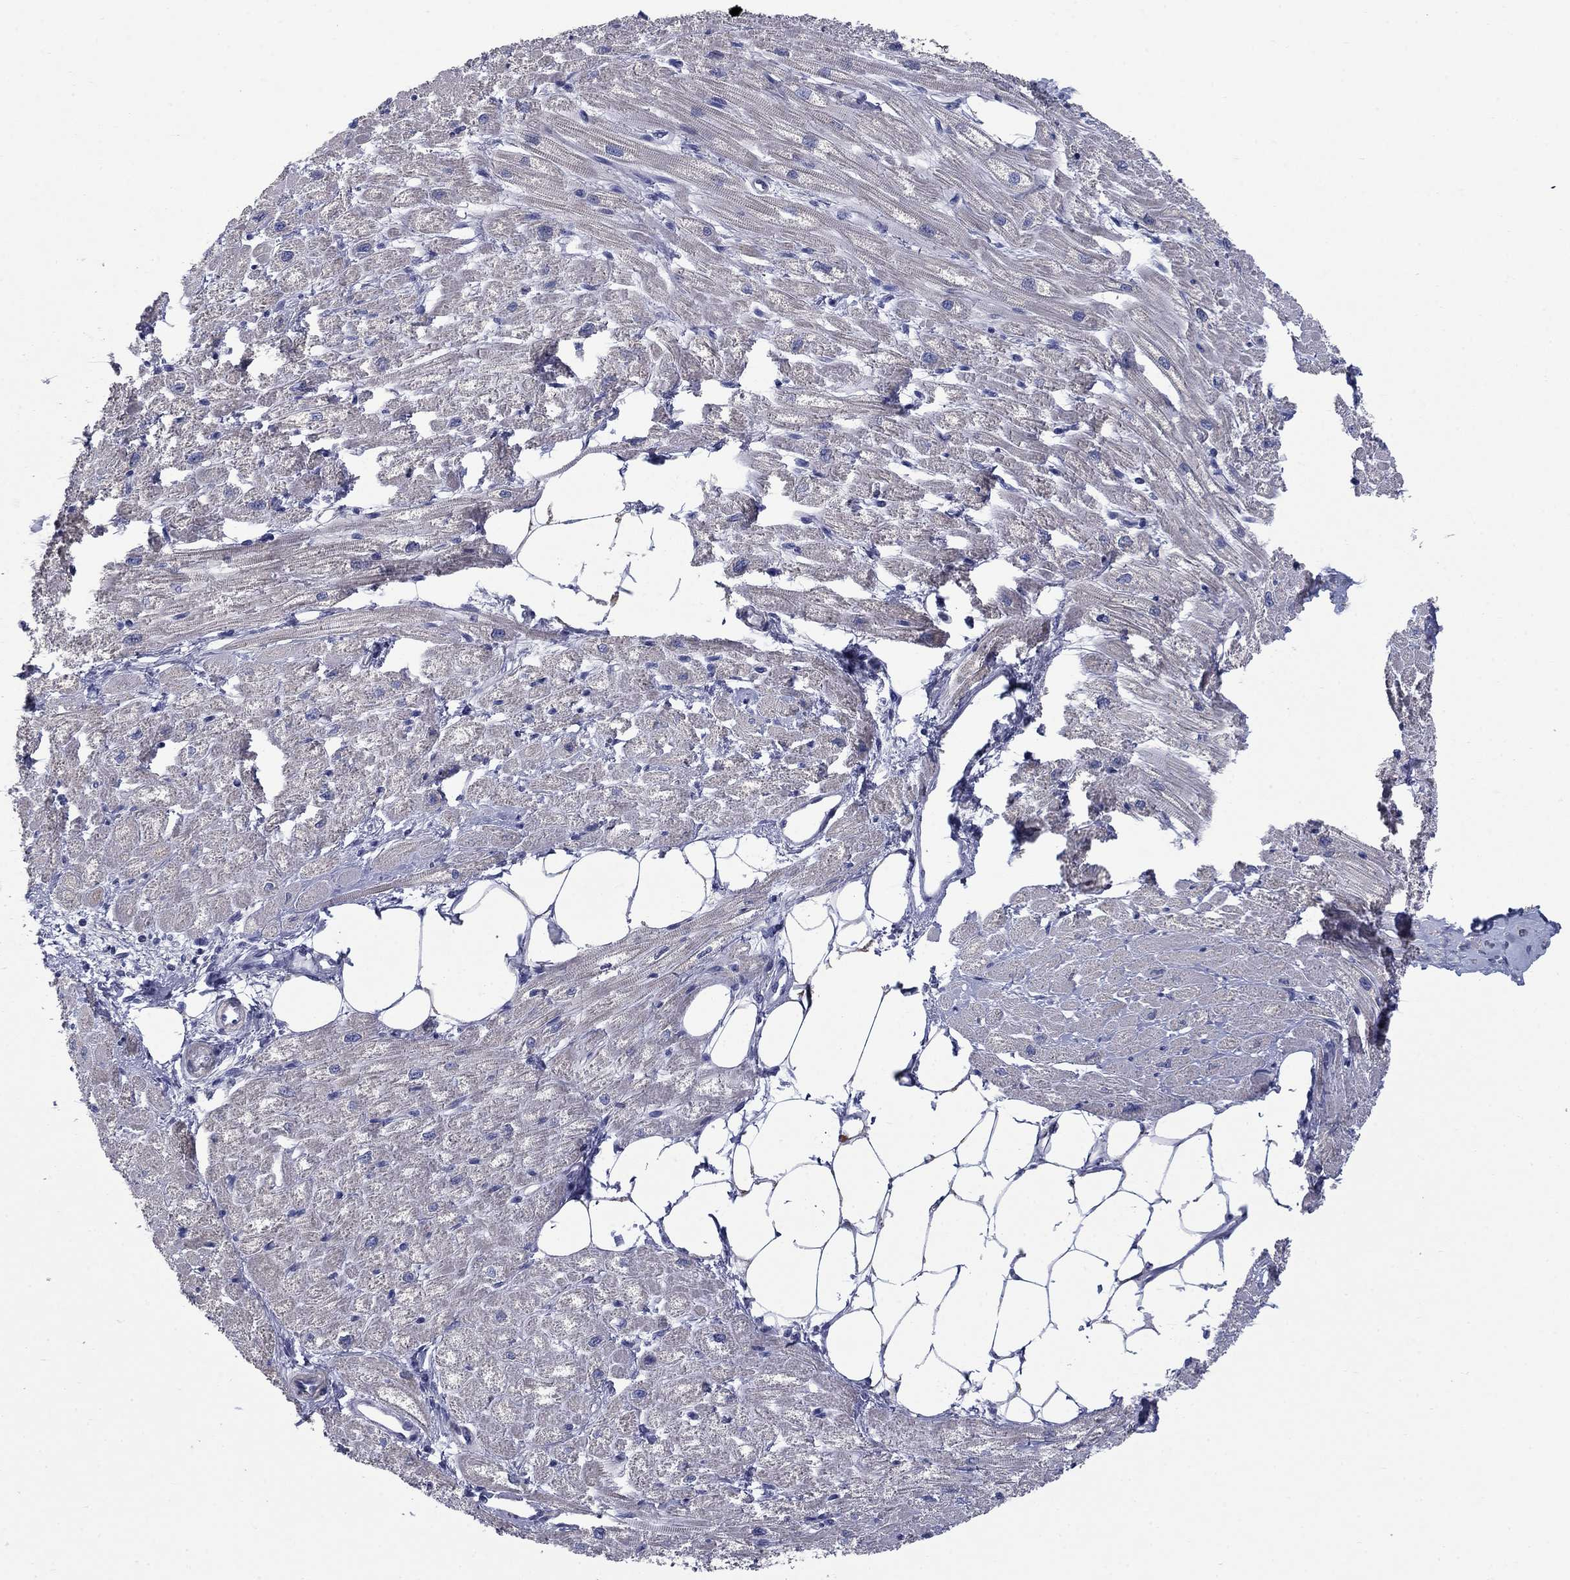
{"staining": {"intensity": "weak", "quantity": "25%-75%", "location": "cytoplasmic/membranous"}, "tissue": "heart muscle", "cell_type": "Cardiomyocytes", "image_type": "normal", "snomed": [{"axis": "morphology", "description": "Normal tissue, NOS"}, {"axis": "topography", "description": "Heart"}], "caption": "Approximately 25%-75% of cardiomyocytes in unremarkable heart muscle demonstrate weak cytoplasmic/membranous protein expression as visualized by brown immunohistochemical staining.", "gene": "FRK", "patient": {"sex": "male", "age": 57}}